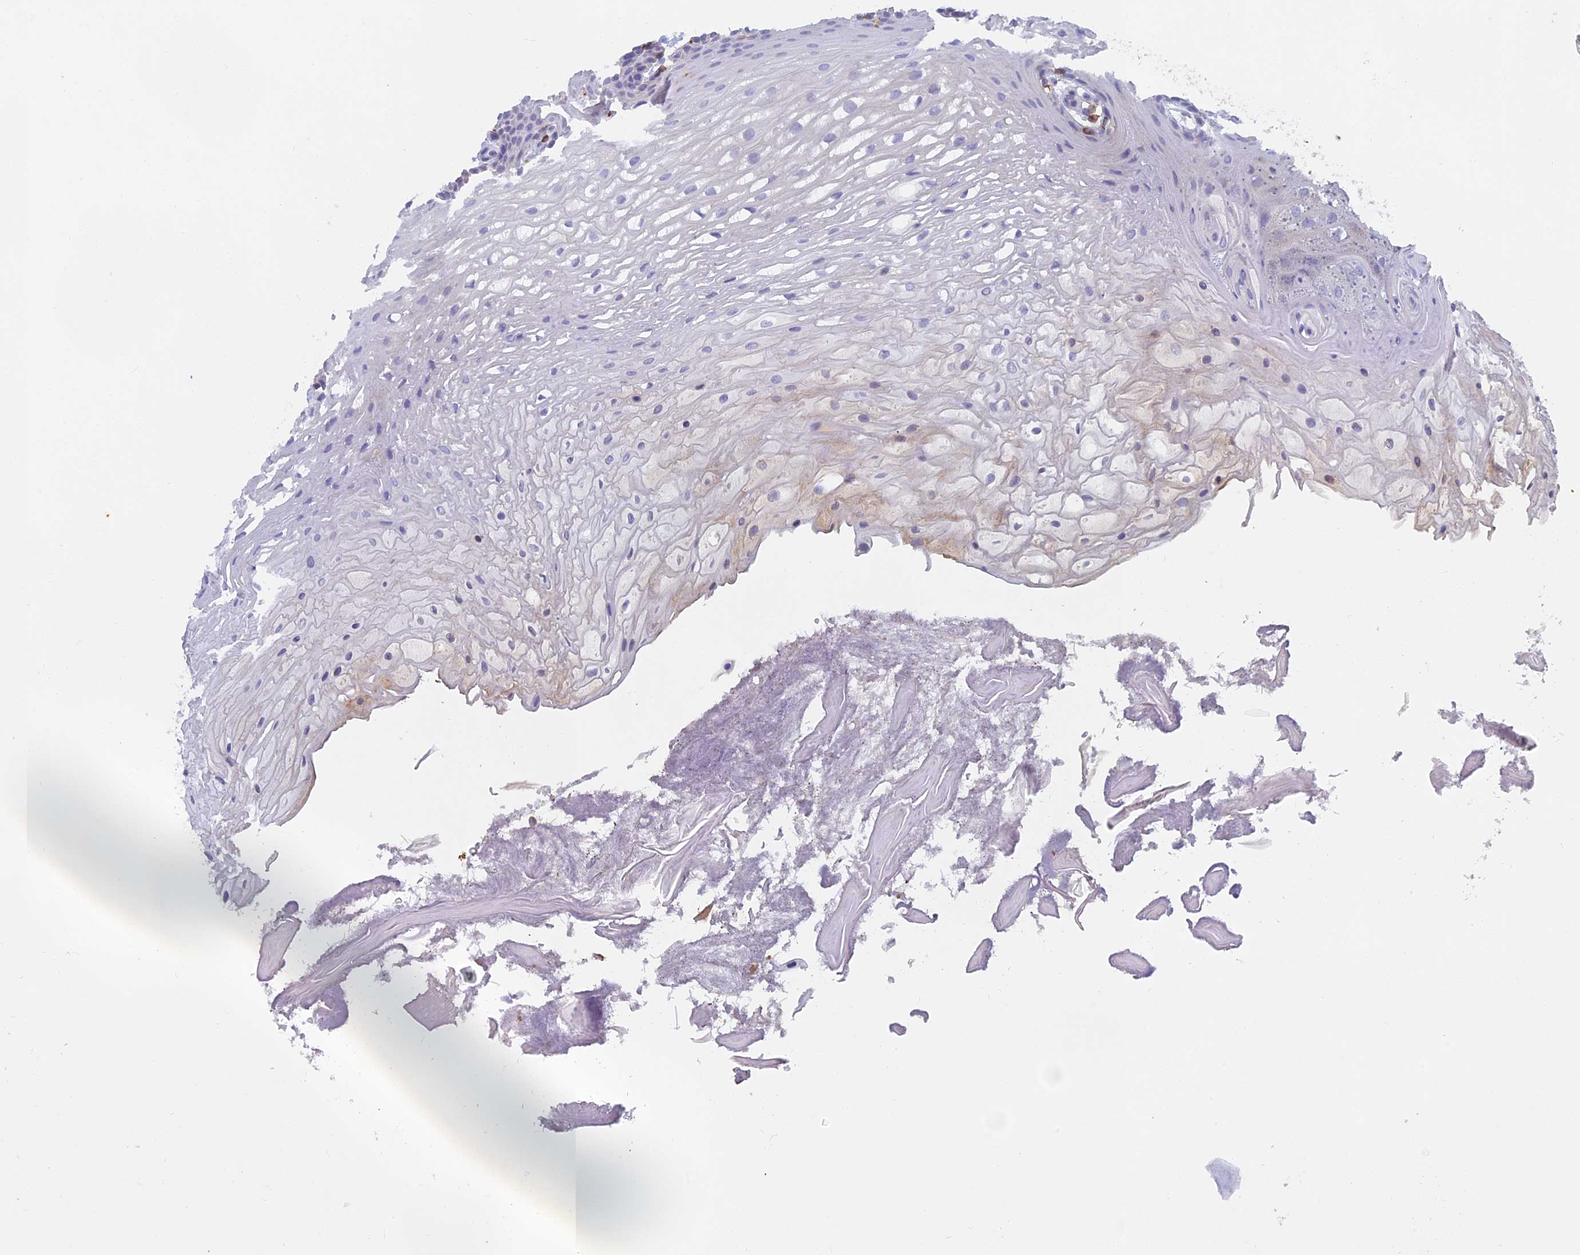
{"staining": {"intensity": "negative", "quantity": "none", "location": "none"}, "tissue": "oral mucosa", "cell_type": "Squamous epithelial cells", "image_type": "normal", "snomed": [{"axis": "morphology", "description": "Normal tissue, NOS"}, {"axis": "topography", "description": "Oral tissue"}], "caption": "This is an immunohistochemistry image of unremarkable human oral mucosa. There is no expression in squamous epithelial cells.", "gene": "ABI3BP", "patient": {"sex": "female", "age": 80}}